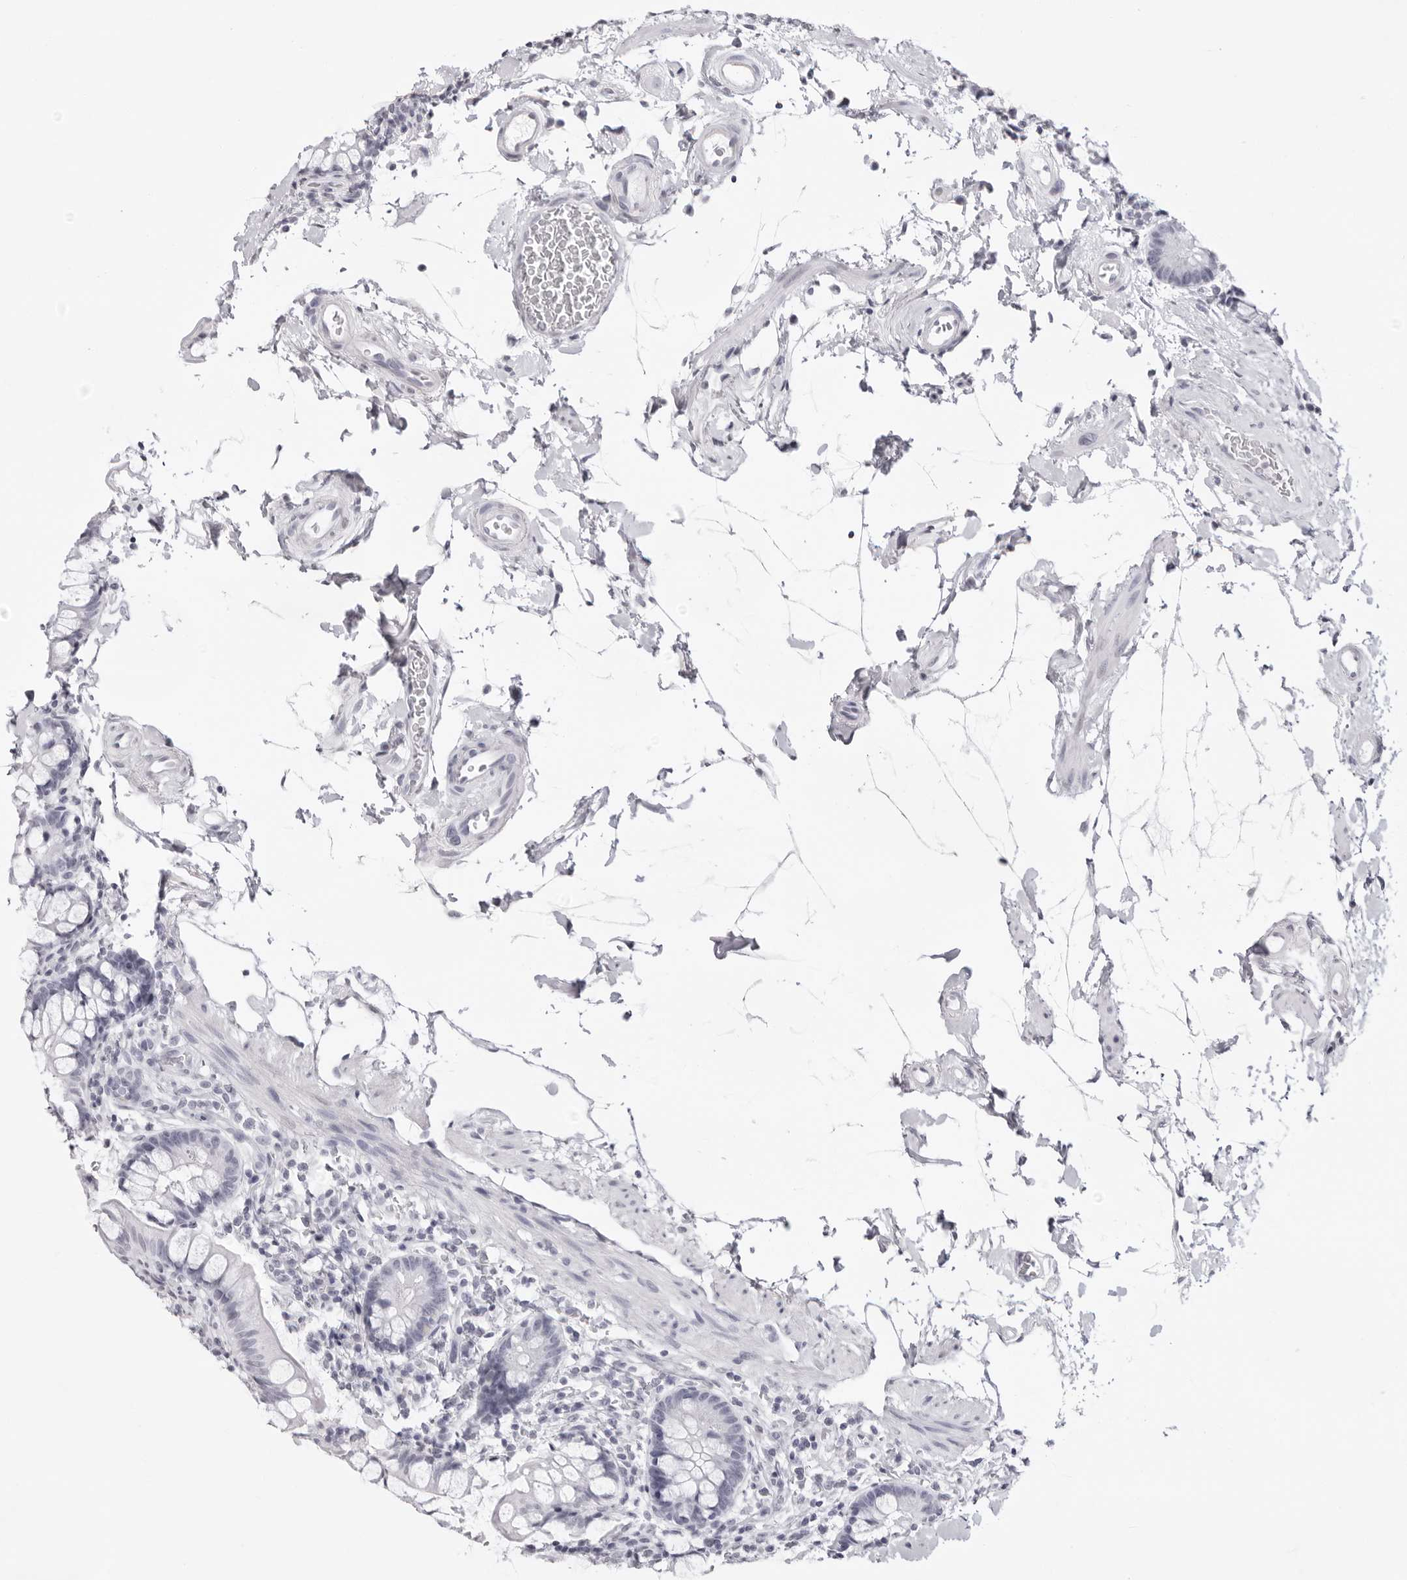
{"staining": {"intensity": "negative", "quantity": "none", "location": "none"}, "tissue": "small intestine", "cell_type": "Glandular cells", "image_type": "normal", "snomed": [{"axis": "morphology", "description": "Normal tissue, NOS"}, {"axis": "topography", "description": "Small intestine"}], "caption": "Immunohistochemistry (IHC) image of unremarkable small intestine stained for a protein (brown), which reveals no expression in glandular cells. Brightfield microscopy of immunohistochemistry (IHC) stained with DAB (3,3'-diaminobenzidine) (brown) and hematoxylin (blue), captured at high magnification.", "gene": "CST5", "patient": {"sex": "female", "age": 84}}